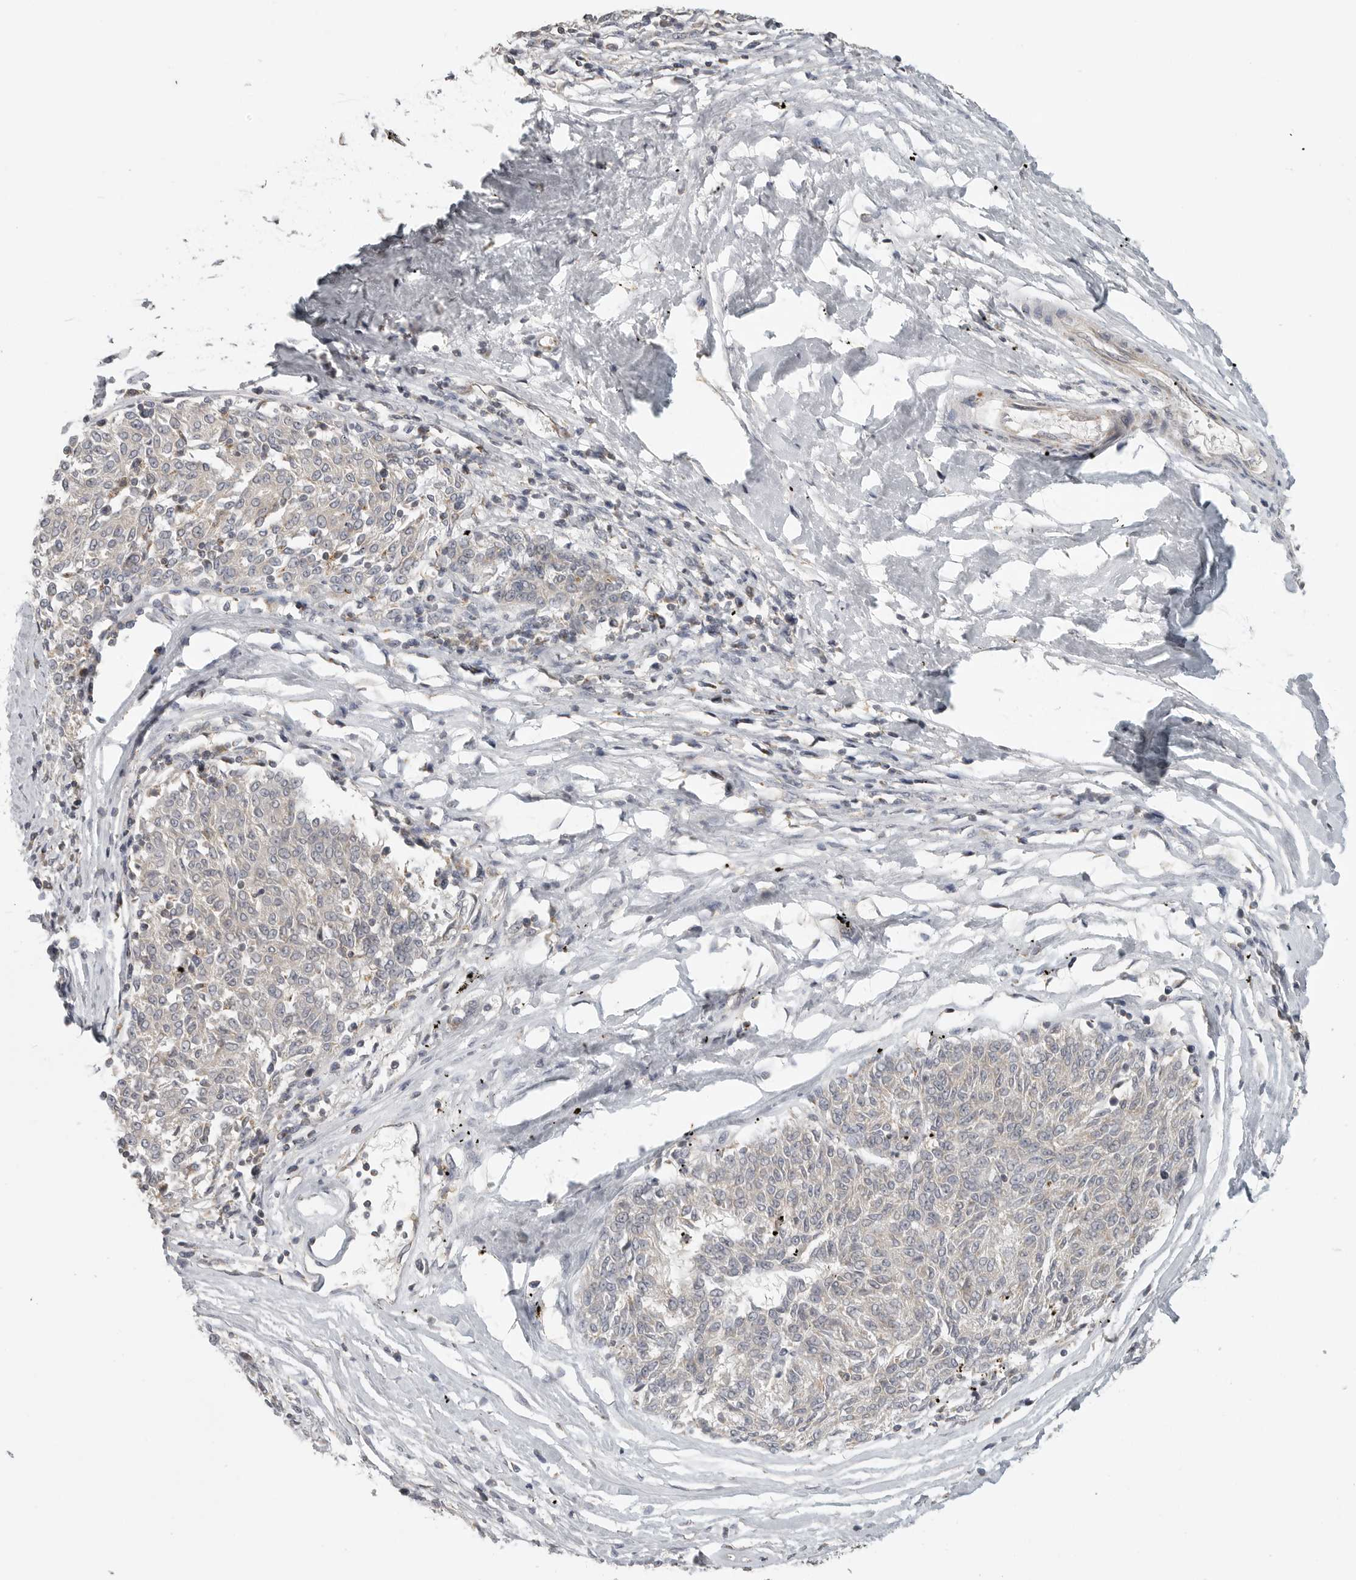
{"staining": {"intensity": "negative", "quantity": "none", "location": "none"}, "tissue": "melanoma", "cell_type": "Tumor cells", "image_type": "cancer", "snomed": [{"axis": "morphology", "description": "Malignant melanoma, NOS"}, {"axis": "topography", "description": "Skin"}], "caption": "DAB (3,3'-diaminobenzidine) immunohistochemical staining of human malignant melanoma displays no significant expression in tumor cells.", "gene": "RXFP3", "patient": {"sex": "female", "age": 72}}